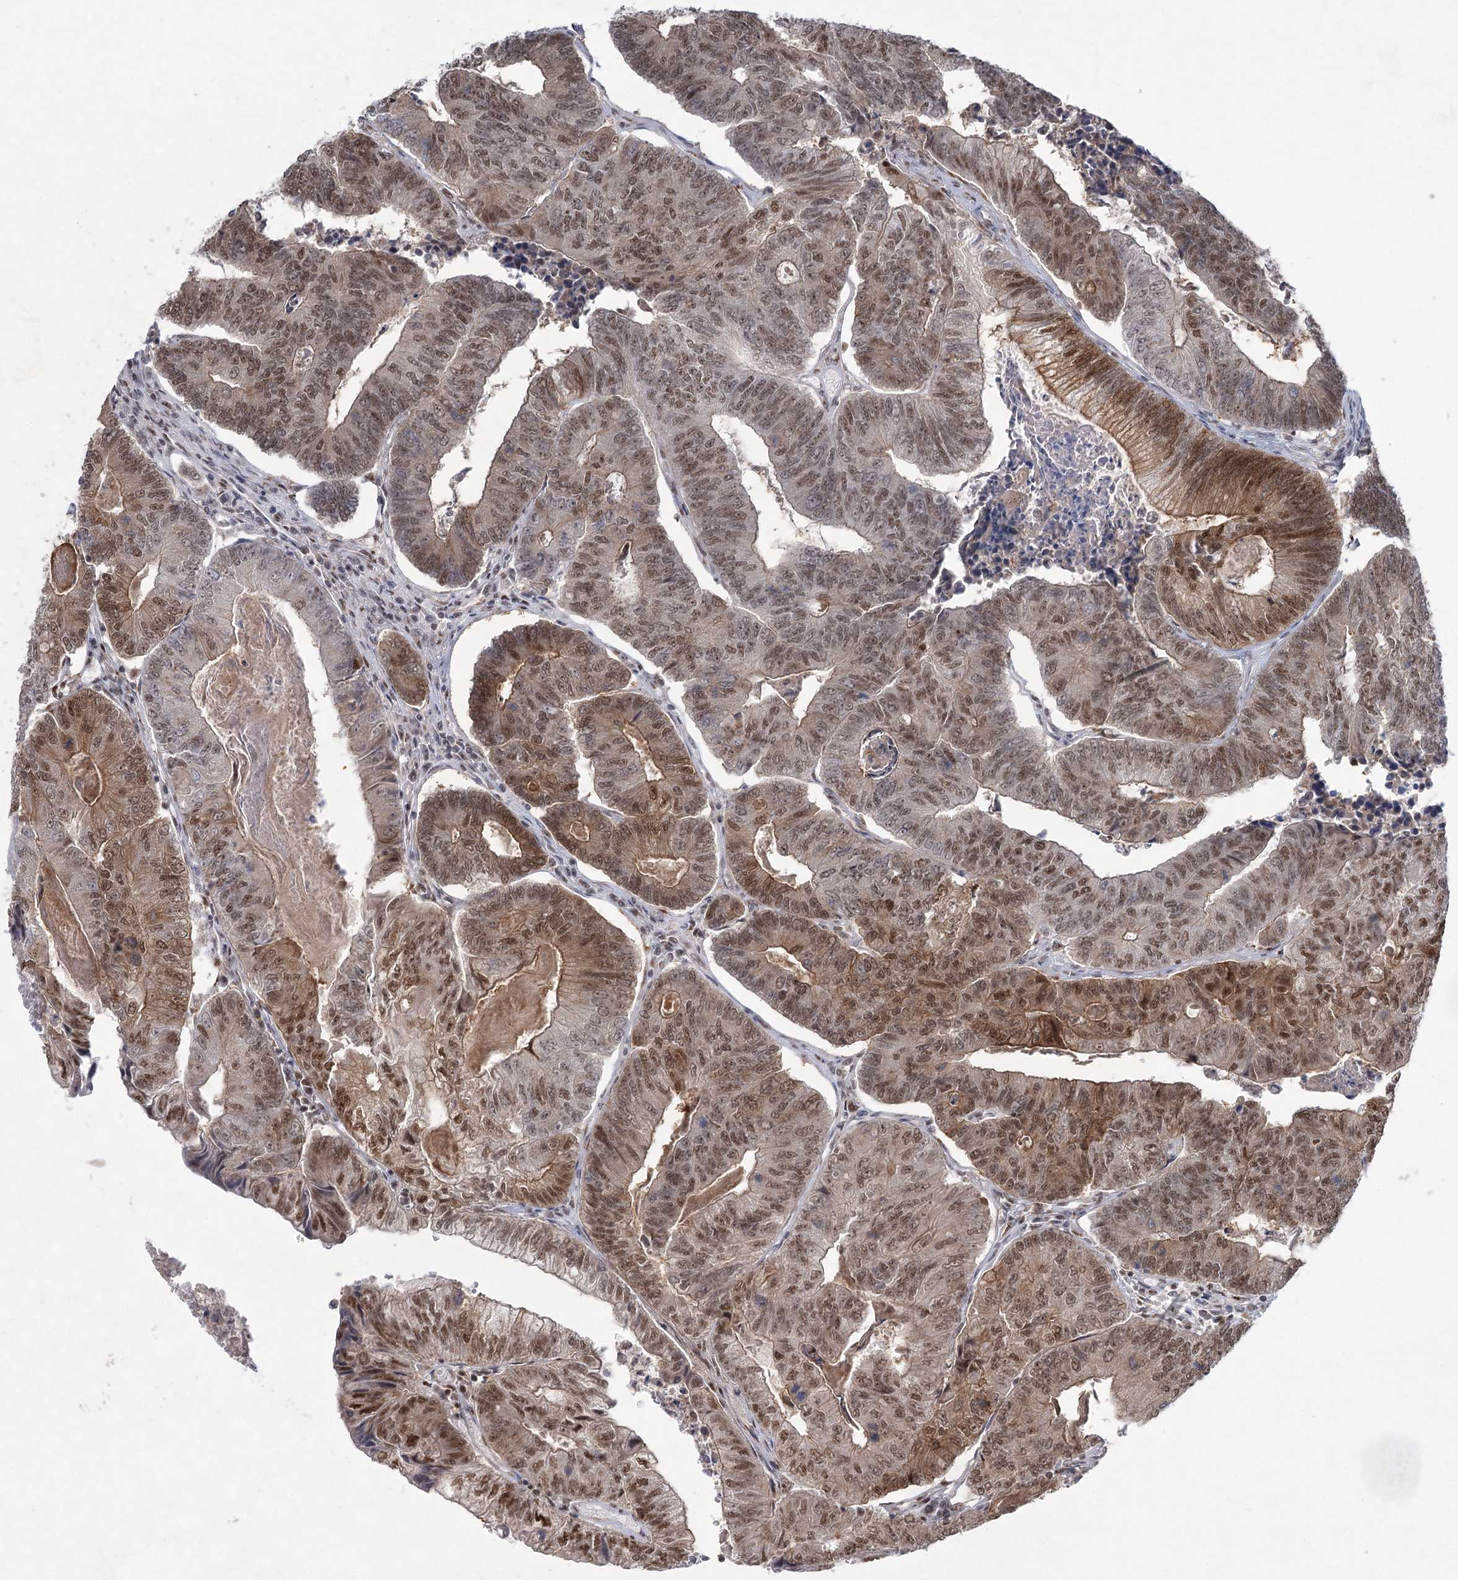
{"staining": {"intensity": "moderate", "quantity": ">75%", "location": "cytoplasmic/membranous,nuclear"}, "tissue": "colorectal cancer", "cell_type": "Tumor cells", "image_type": "cancer", "snomed": [{"axis": "morphology", "description": "Adenocarcinoma, NOS"}, {"axis": "topography", "description": "Colon"}], "caption": "Protein staining by immunohistochemistry (IHC) shows moderate cytoplasmic/membranous and nuclear positivity in approximately >75% of tumor cells in colorectal cancer.", "gene": "ZCCHC8", "patient": {"sex": "female", "age": 67}}